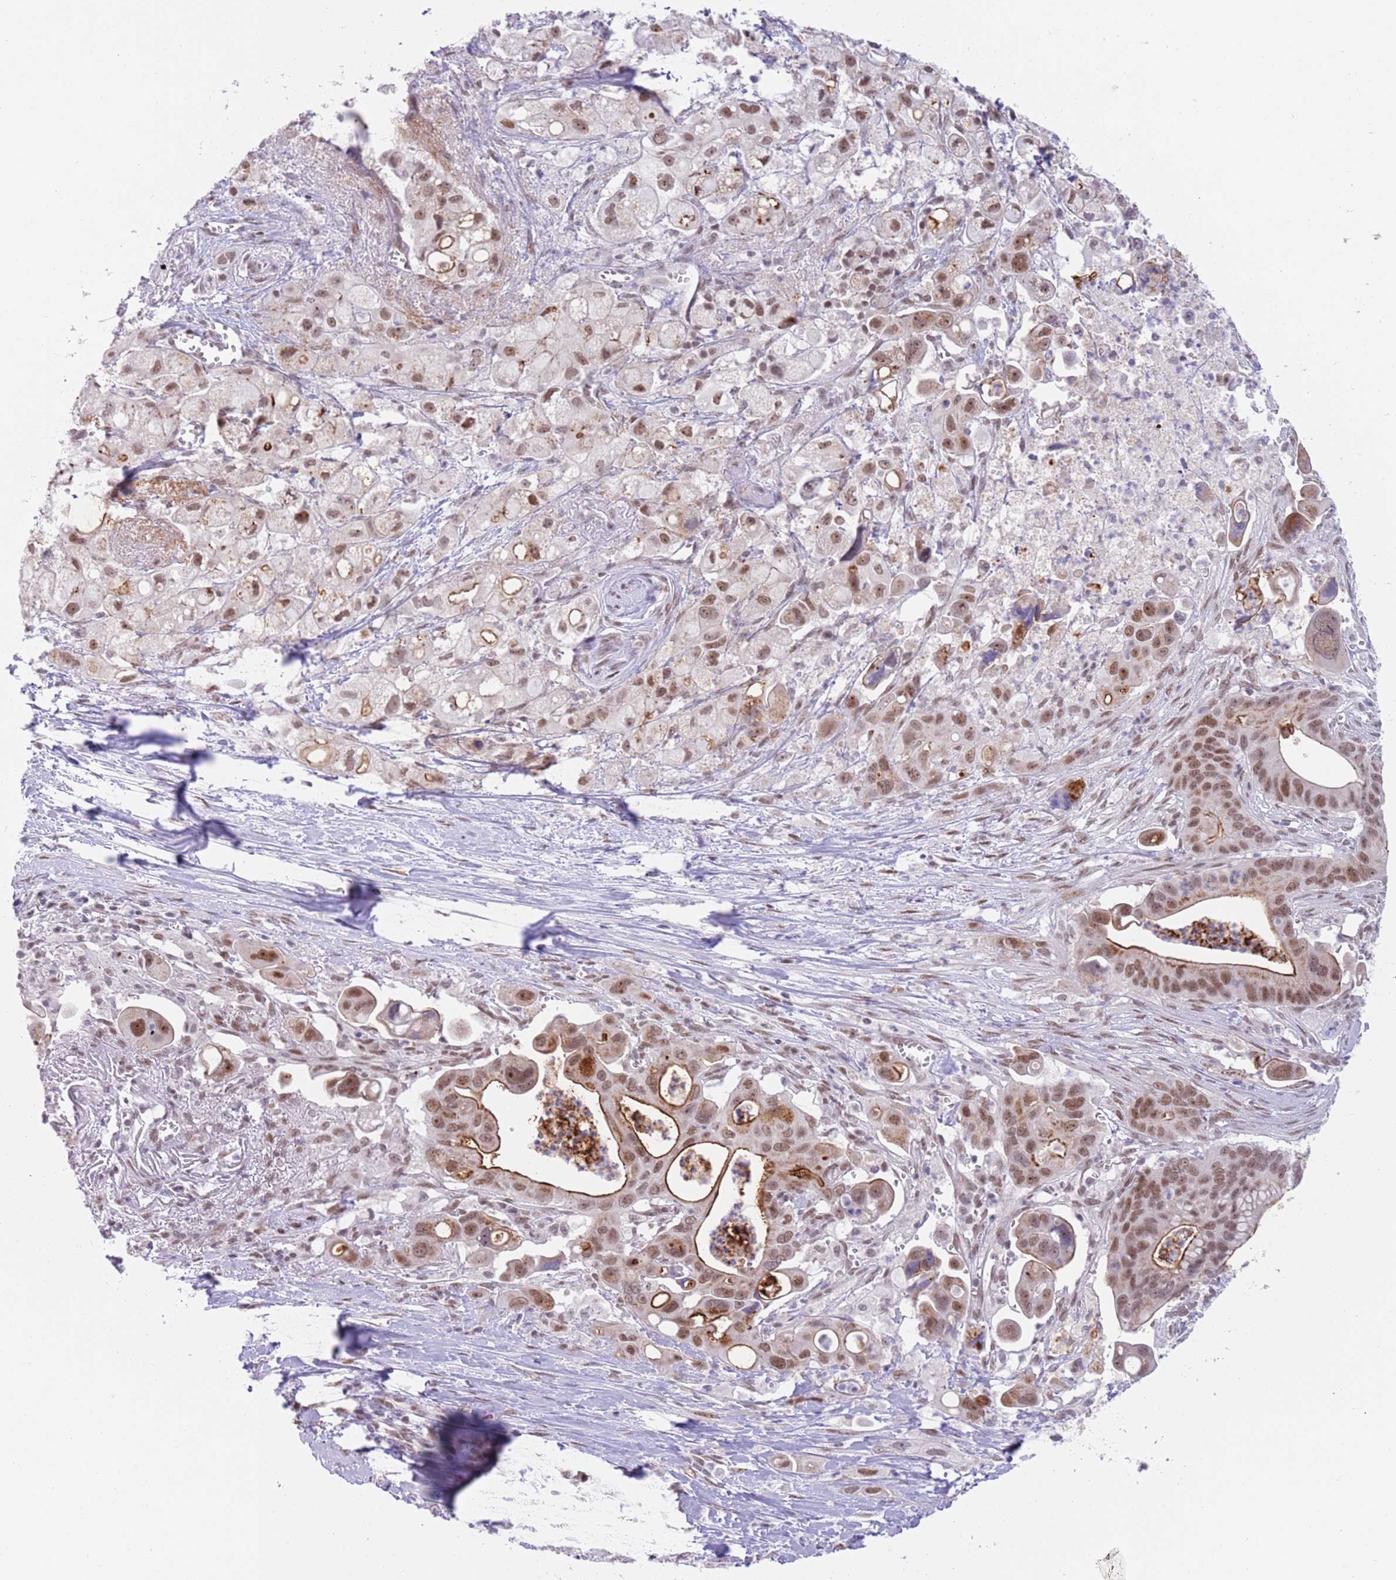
{"staining": {"intensity": "moderate", "quantity": ">75%", "location": "cytoplasmic/membranous,nuclear"}, "tissue": "pancreatic cancer", "cell_type": "Tumor cells", "image_type": "cancer", "snomed": [{"axis": "morphology", "description": "Adenocarcinoma, NOS"}, {"axis": "topography", "description": "Pancreas"}], "caption": "Immunohistochemical staining of pancreatic cancer displays medium levels of moderate cytoplasmic/membranous and nuclear protein positivity in approximately >75% of tumor cells. Nuclei are stained in blue.", "gene": "RFX1", "patient": {"sex": "male", "age": 68}}